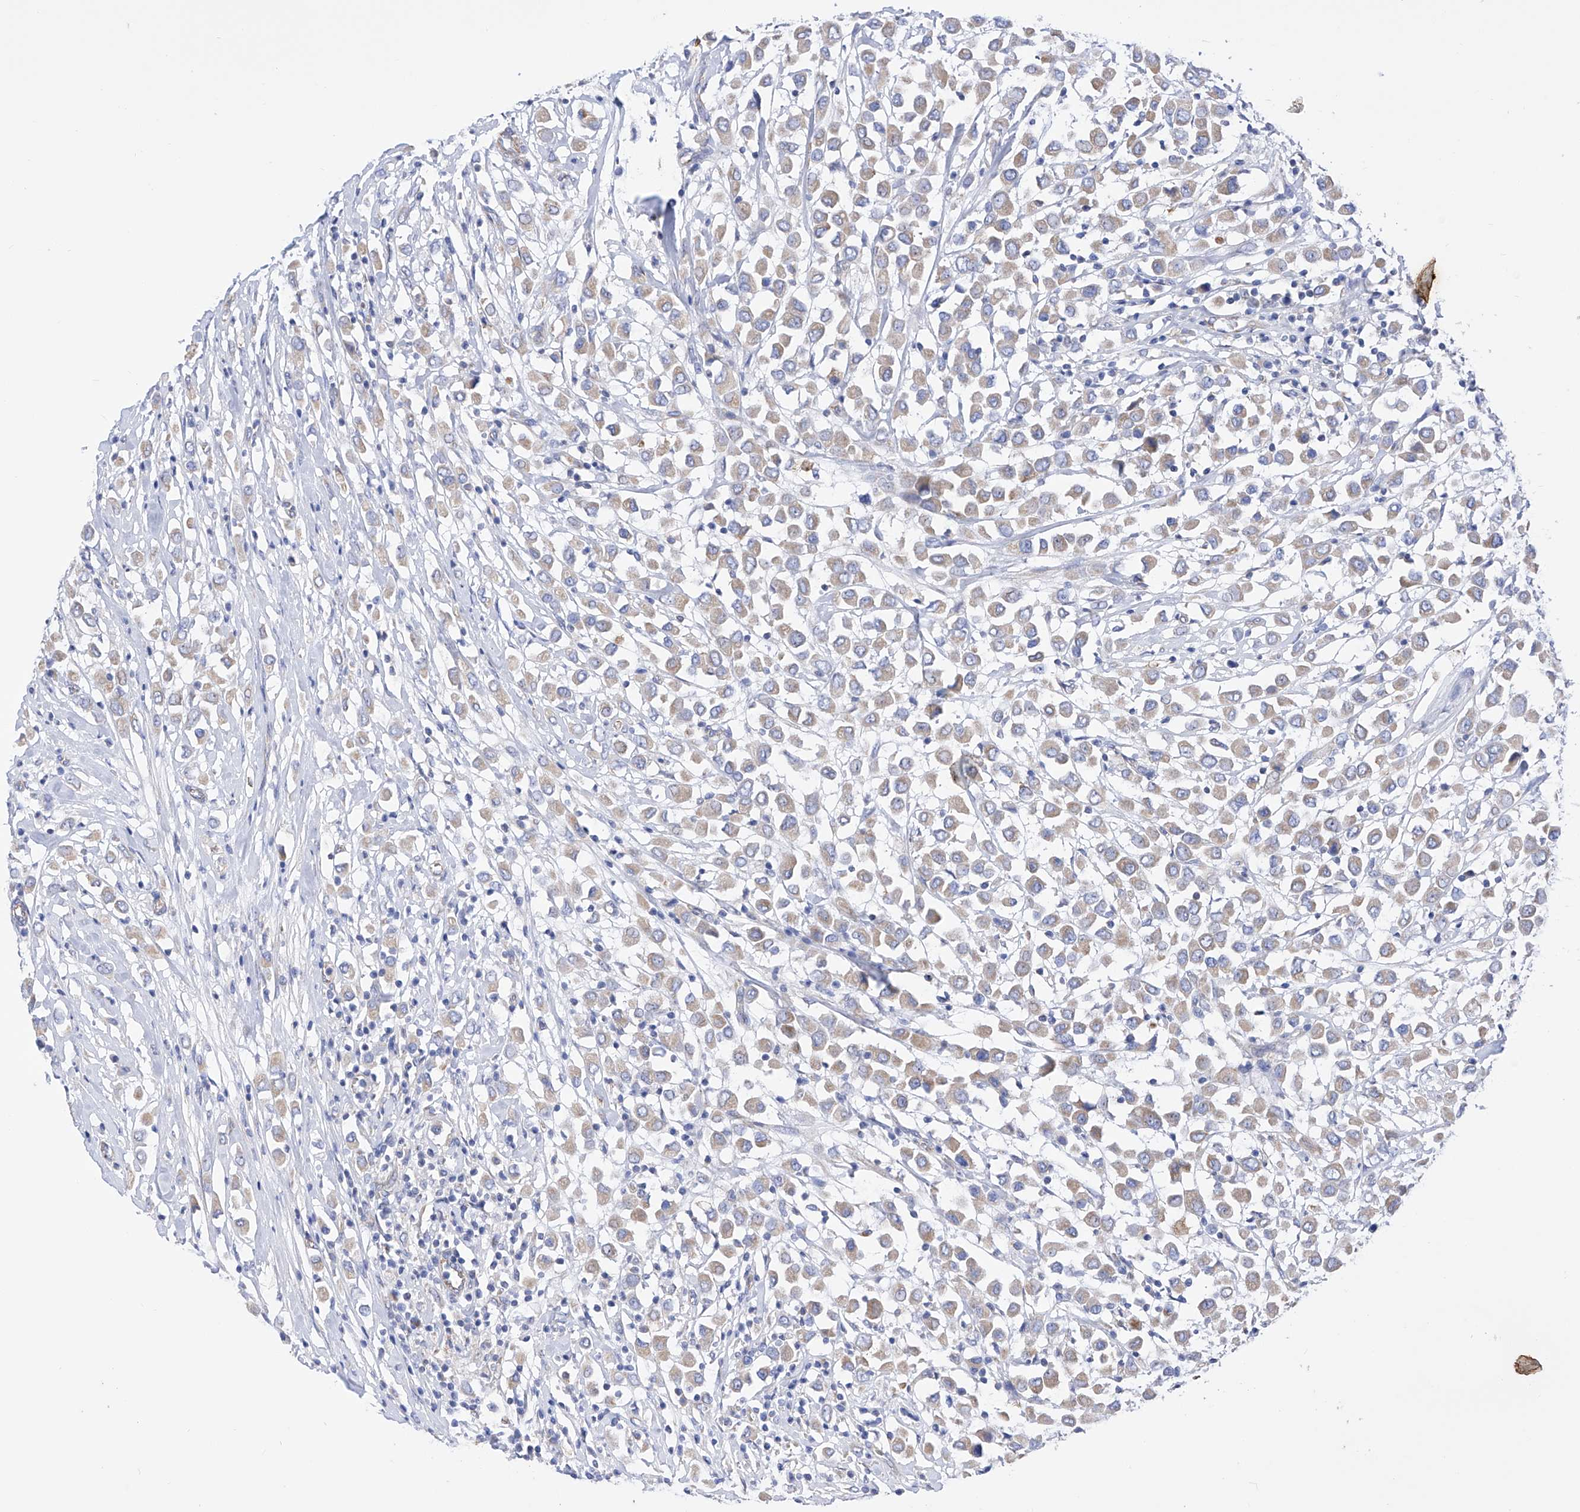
{"staining": {"intensity": "weak", "quantity": "25%-75%", "location": "cytoplasmic/membranous"}, "tissue": "breast cancer", "cell_type": "Tumor cells", "image_type": "cancer", "snomed": [{"axis": "morphology", "description": "Duct carcinoma"}, {"axis": "topography", "description": "Breast"}], "caption": "Weak cytoplasmic/membranous protein expression is seen in approximately 25%-75% of tumor cells in breast cancer.", "gene": "FLG", "patient": {"sex": "female", "age": 61}}